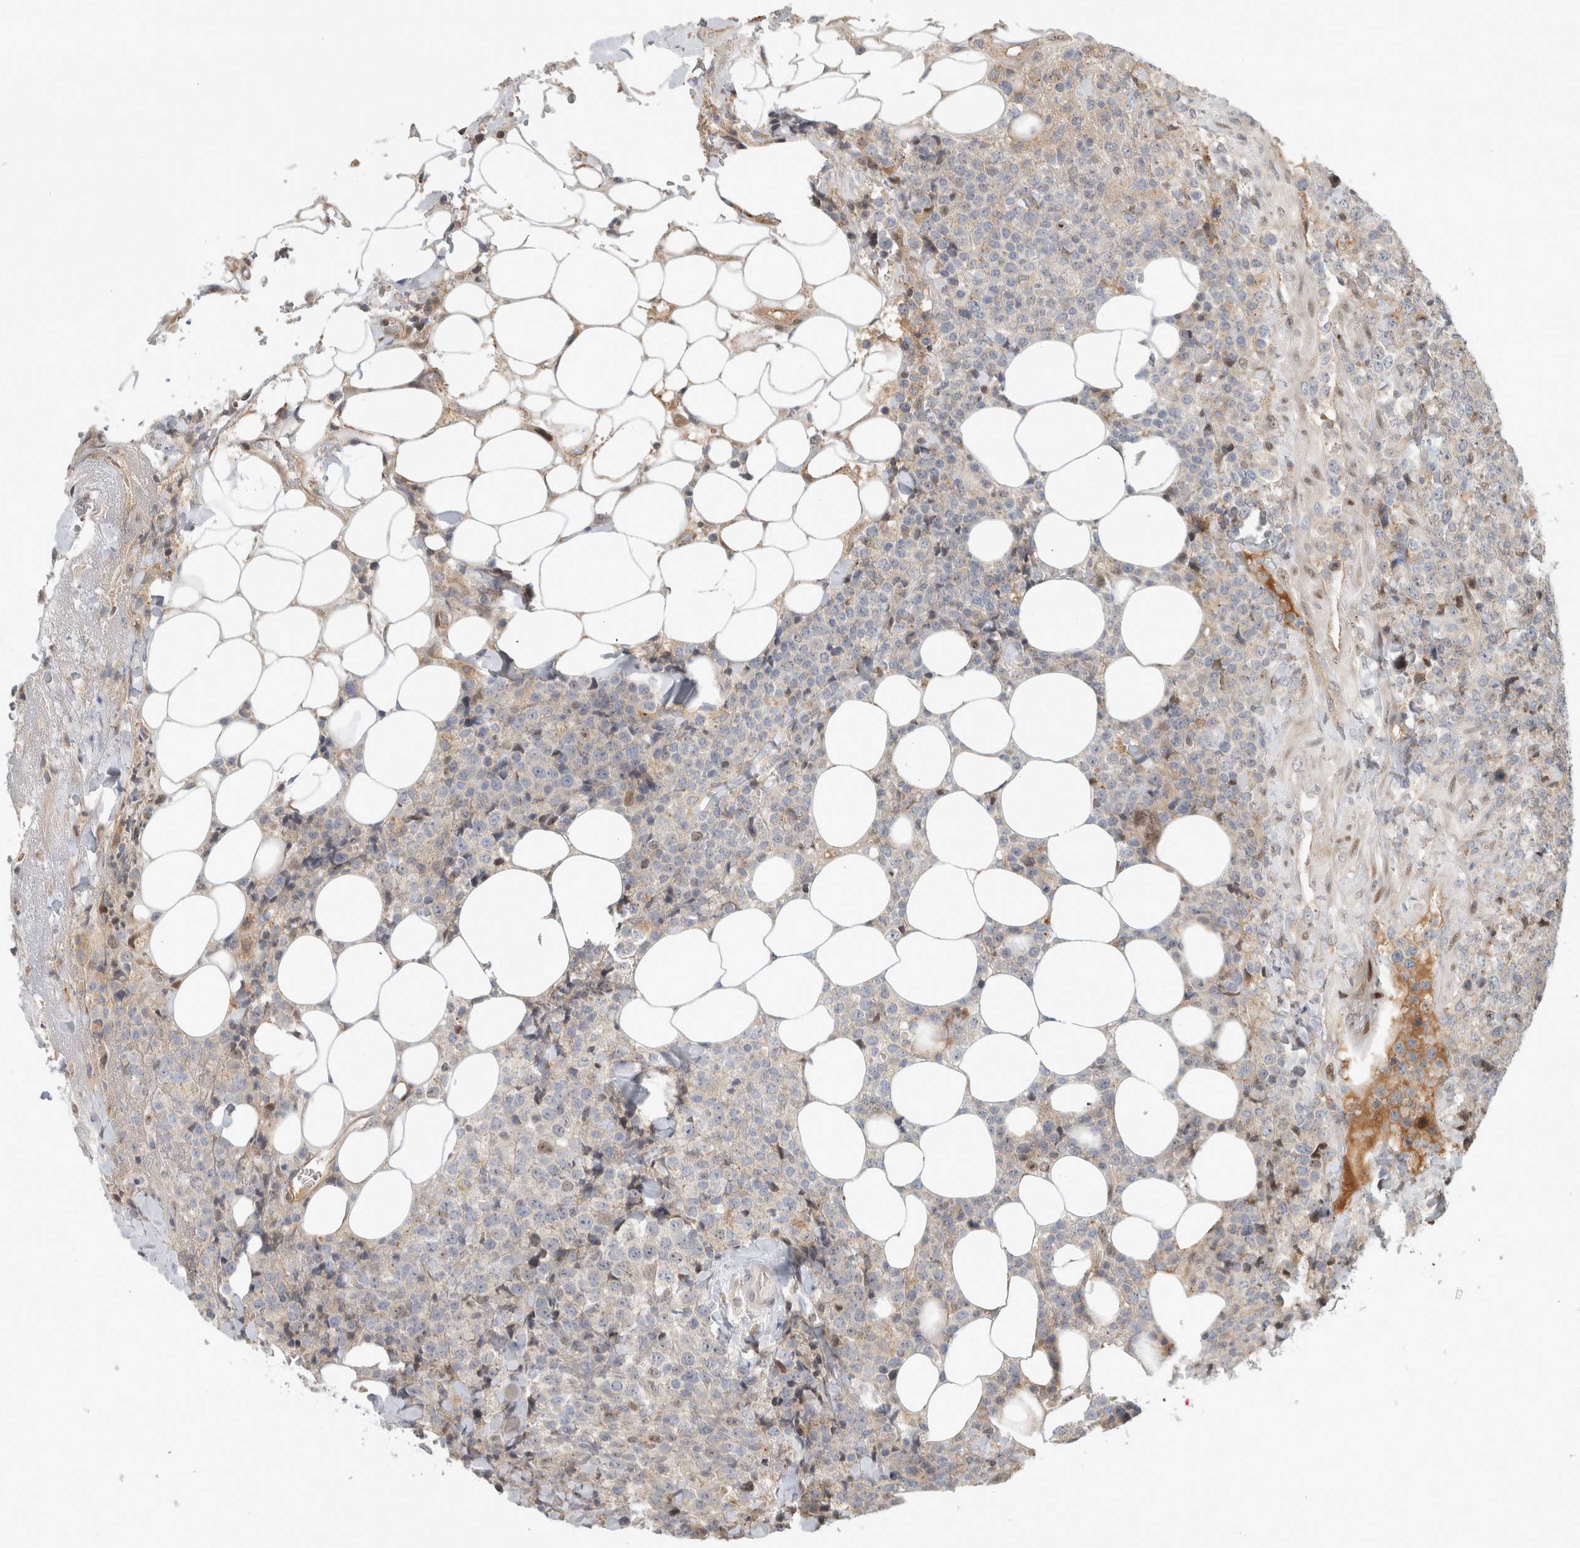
{"staining": {"intensity": "negative", "quantity": "none", "location": "none"}, "tissue": "lymphoma", "cell_type": "Tumor cells", "image_type": "cancer", "snomed": [{"axis": "morphology", "description": "Malignant lymphoma, non-Hodgkin's type, High grade"}, {"axis": "topography", "description": "Lymph node"}], "caption": "The immunohistochemistry (IHC) histopathology image has no significant staining in tumor cells of lymphoma tissue.", "gene": "NAB2", "patient": {"sex": "male", "age": 13}}